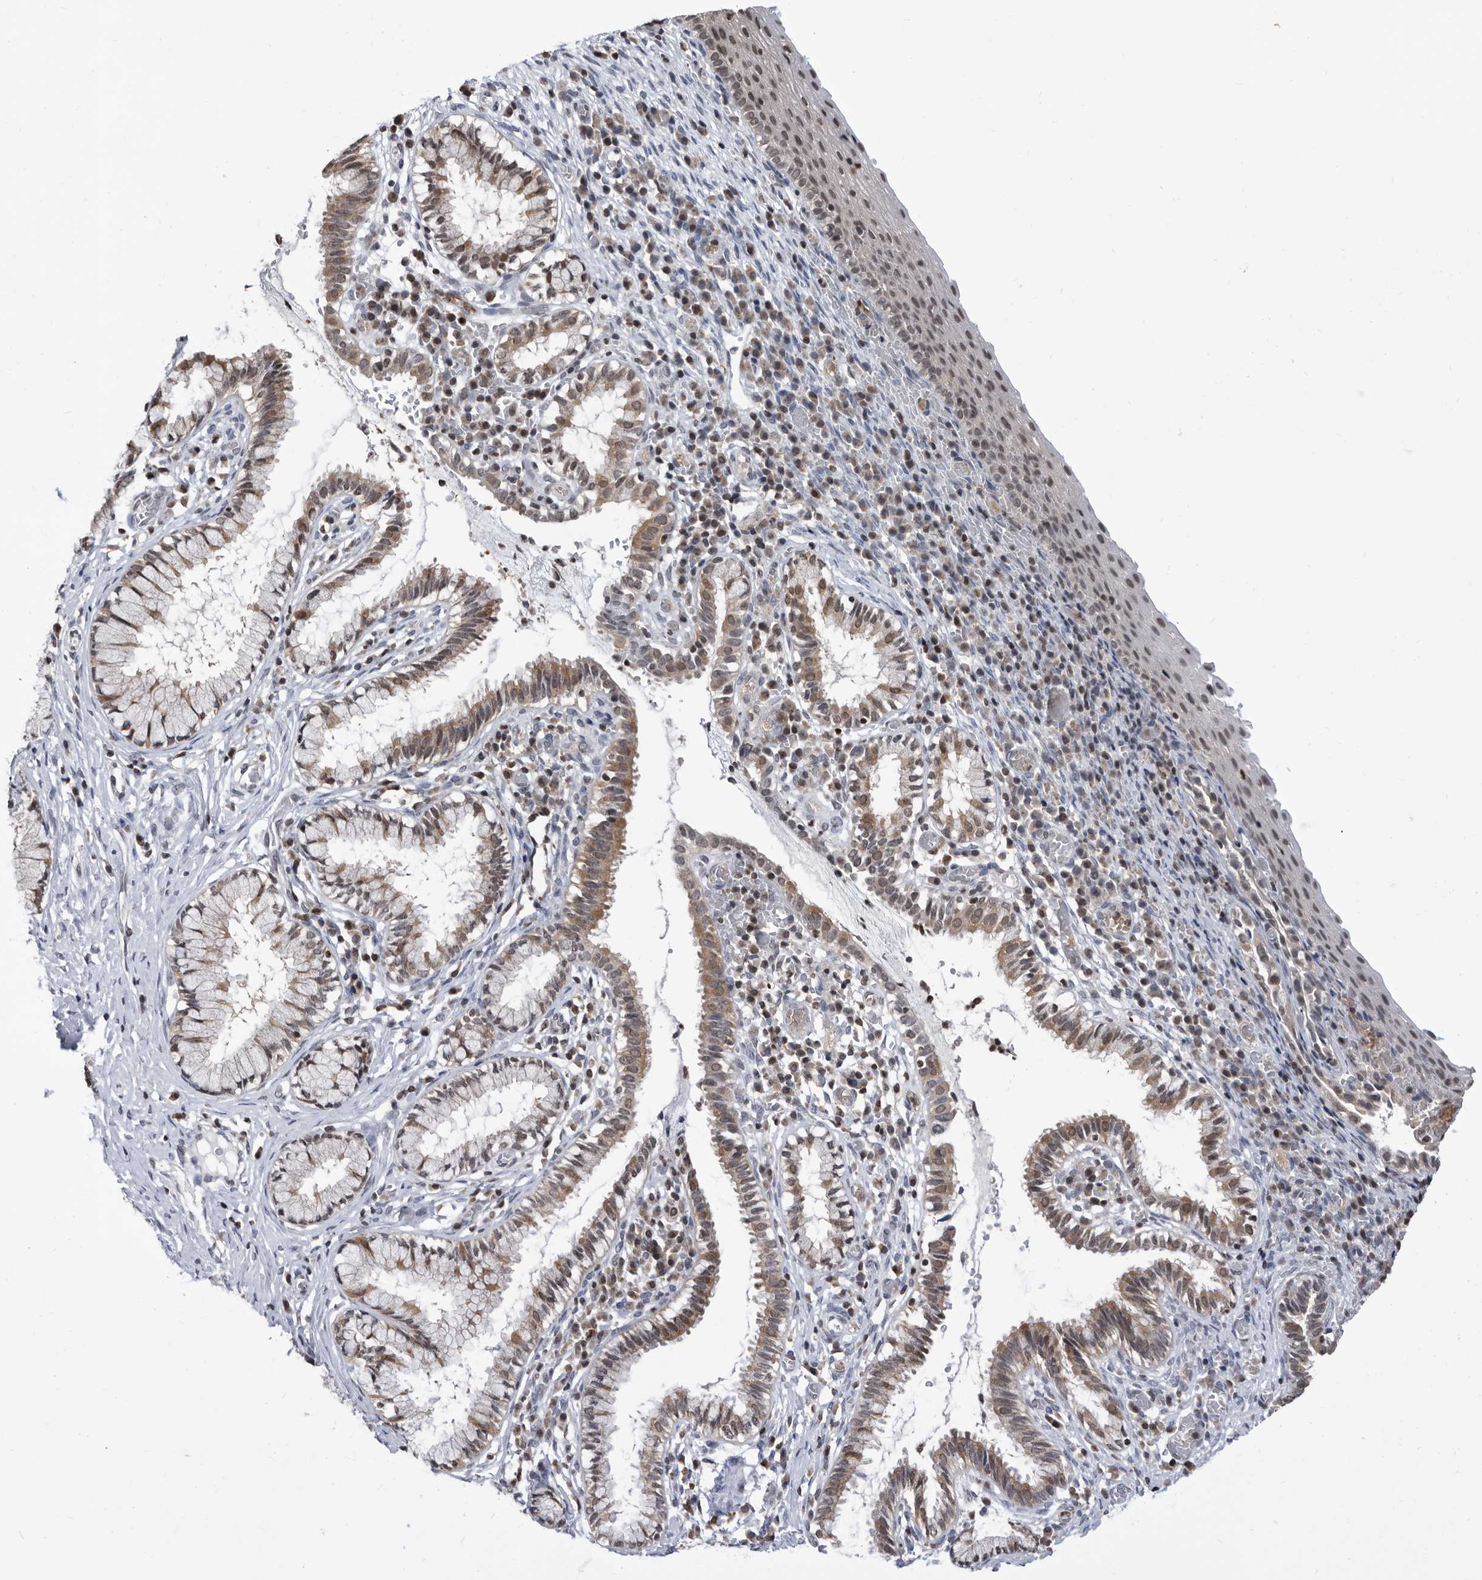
{"staining": {"intensity": "moderate", "quantity": "25%-75%", "location": "cytoplasmic/membranous,nuclear"}, "tissue": "cervix", "cell_type": "Glandular cells", "image_type": "normal", "snomed": [{"axis": "morphology", "description": "Normal tissue, NOS"}, {"axis": "topography", "description": "Cervix"}], "caption": "Cervix stained with immunohistochemistry (IHC) demonstrates moderate cytoplasmic/membranous,nuclear positivity in about 25%-75% of glandular cells. The staining is performed using DAB brown chromogen to label protein expression. The nuclei are counter-stained blue using hematoxylin.", "gene": "TSTD1", "patient": {"sex": "female", "age": 27}}